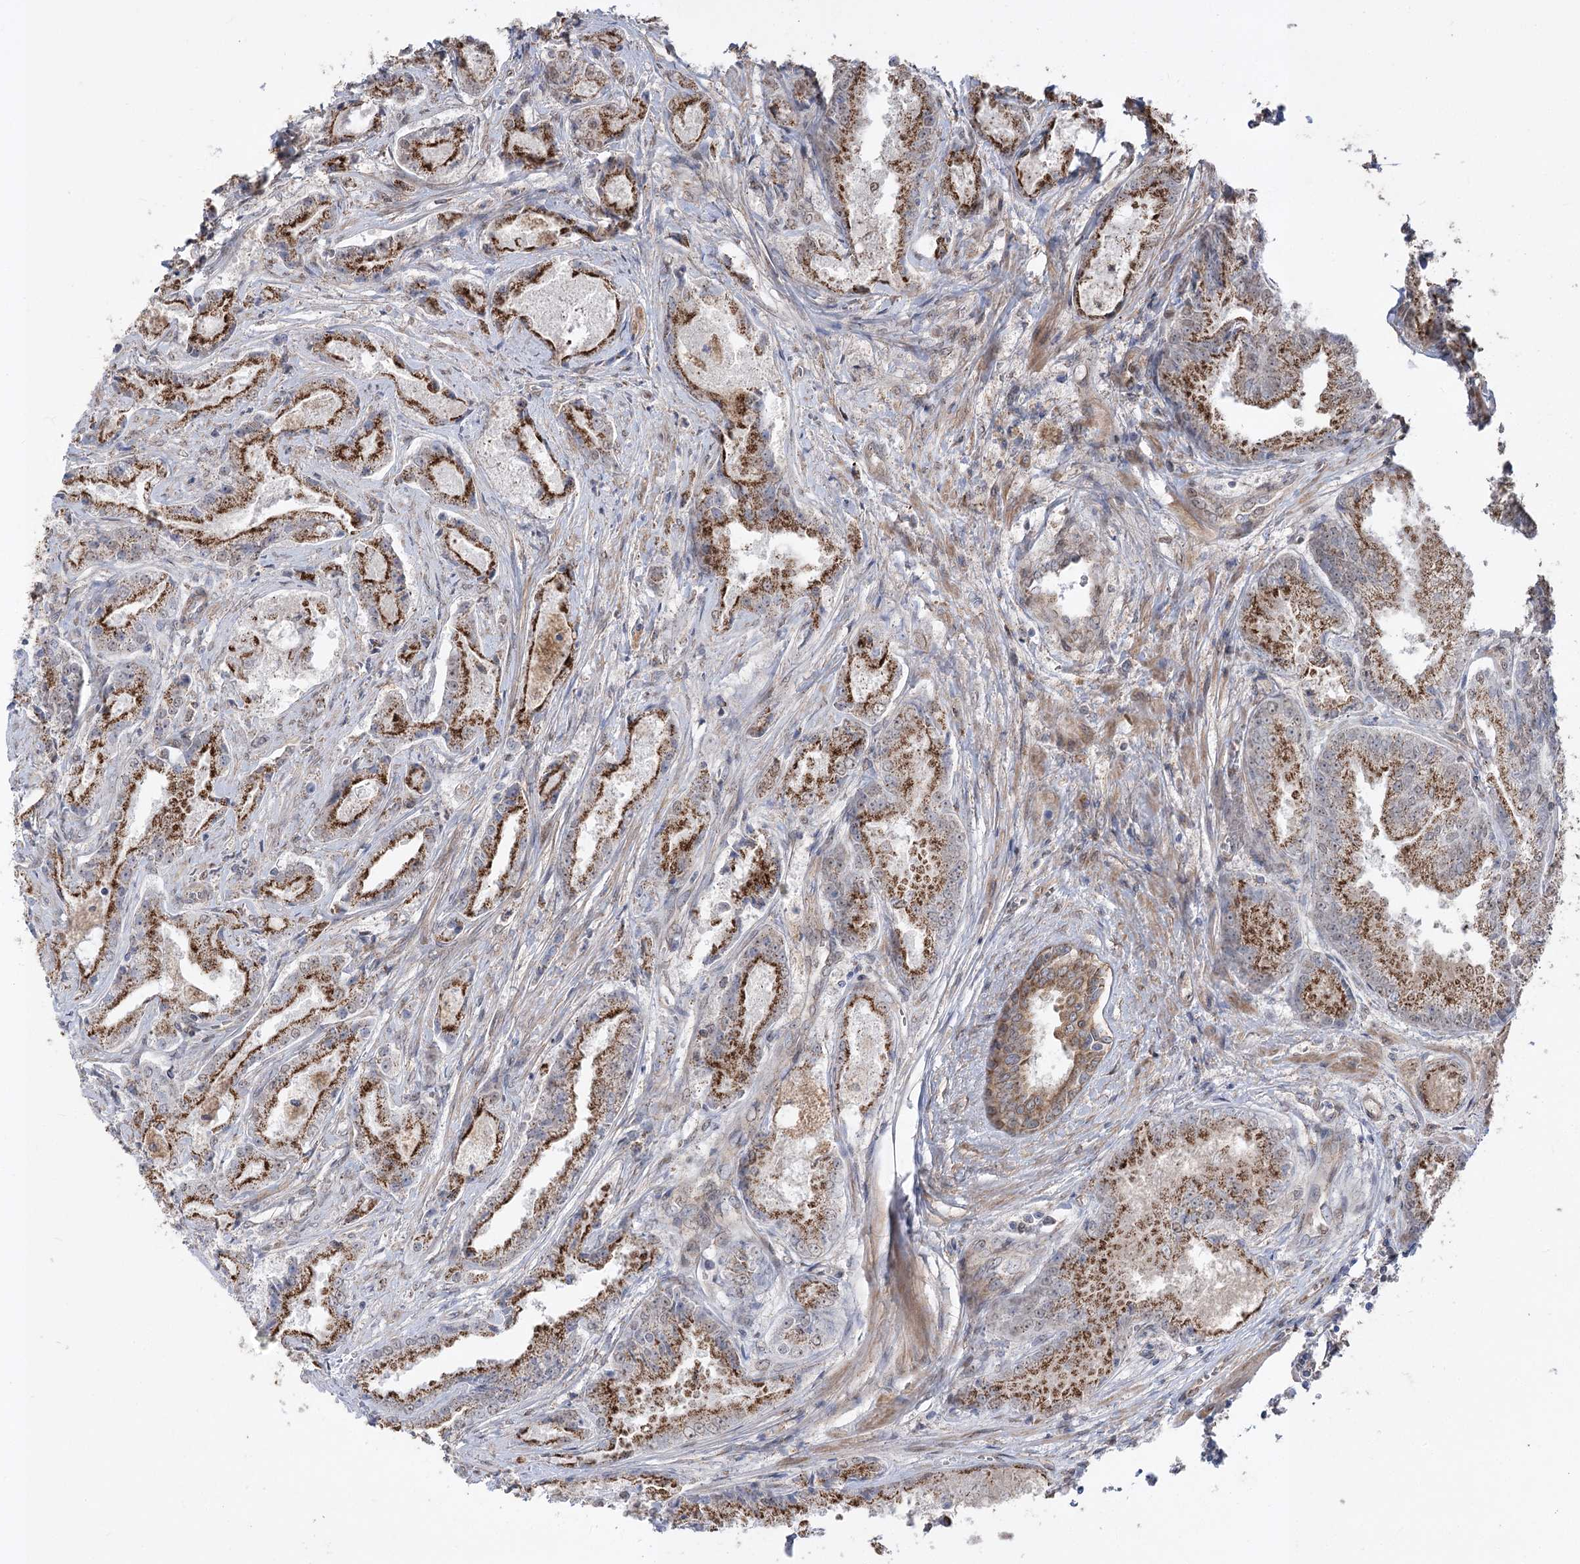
{"staining": {"intensity": "strong", "quantity": ">75%", "location": "cytoplasmic/membranous"}, "tissue": "prostate cancer", "cell_type": "Tumor cells", "image_type": "cancer", "snomed": [{"axis": "morphology", "description": "Adenocarcinoma, High grade"}, {"axis": "topography", "description": "Prostate"}], "caption": "This histopathology image shows prostate cancer (high-grade adenocarcinoma) stained with immunohistochemistry (IHC) to label a protein in brown. The cytoplasmic/membranous of tumor cells show strong positivity for the protein. Nuclei are counter-stained blue.", "gene": "ZSCAN23", "patient": {"sex": "male", "age": 72}}